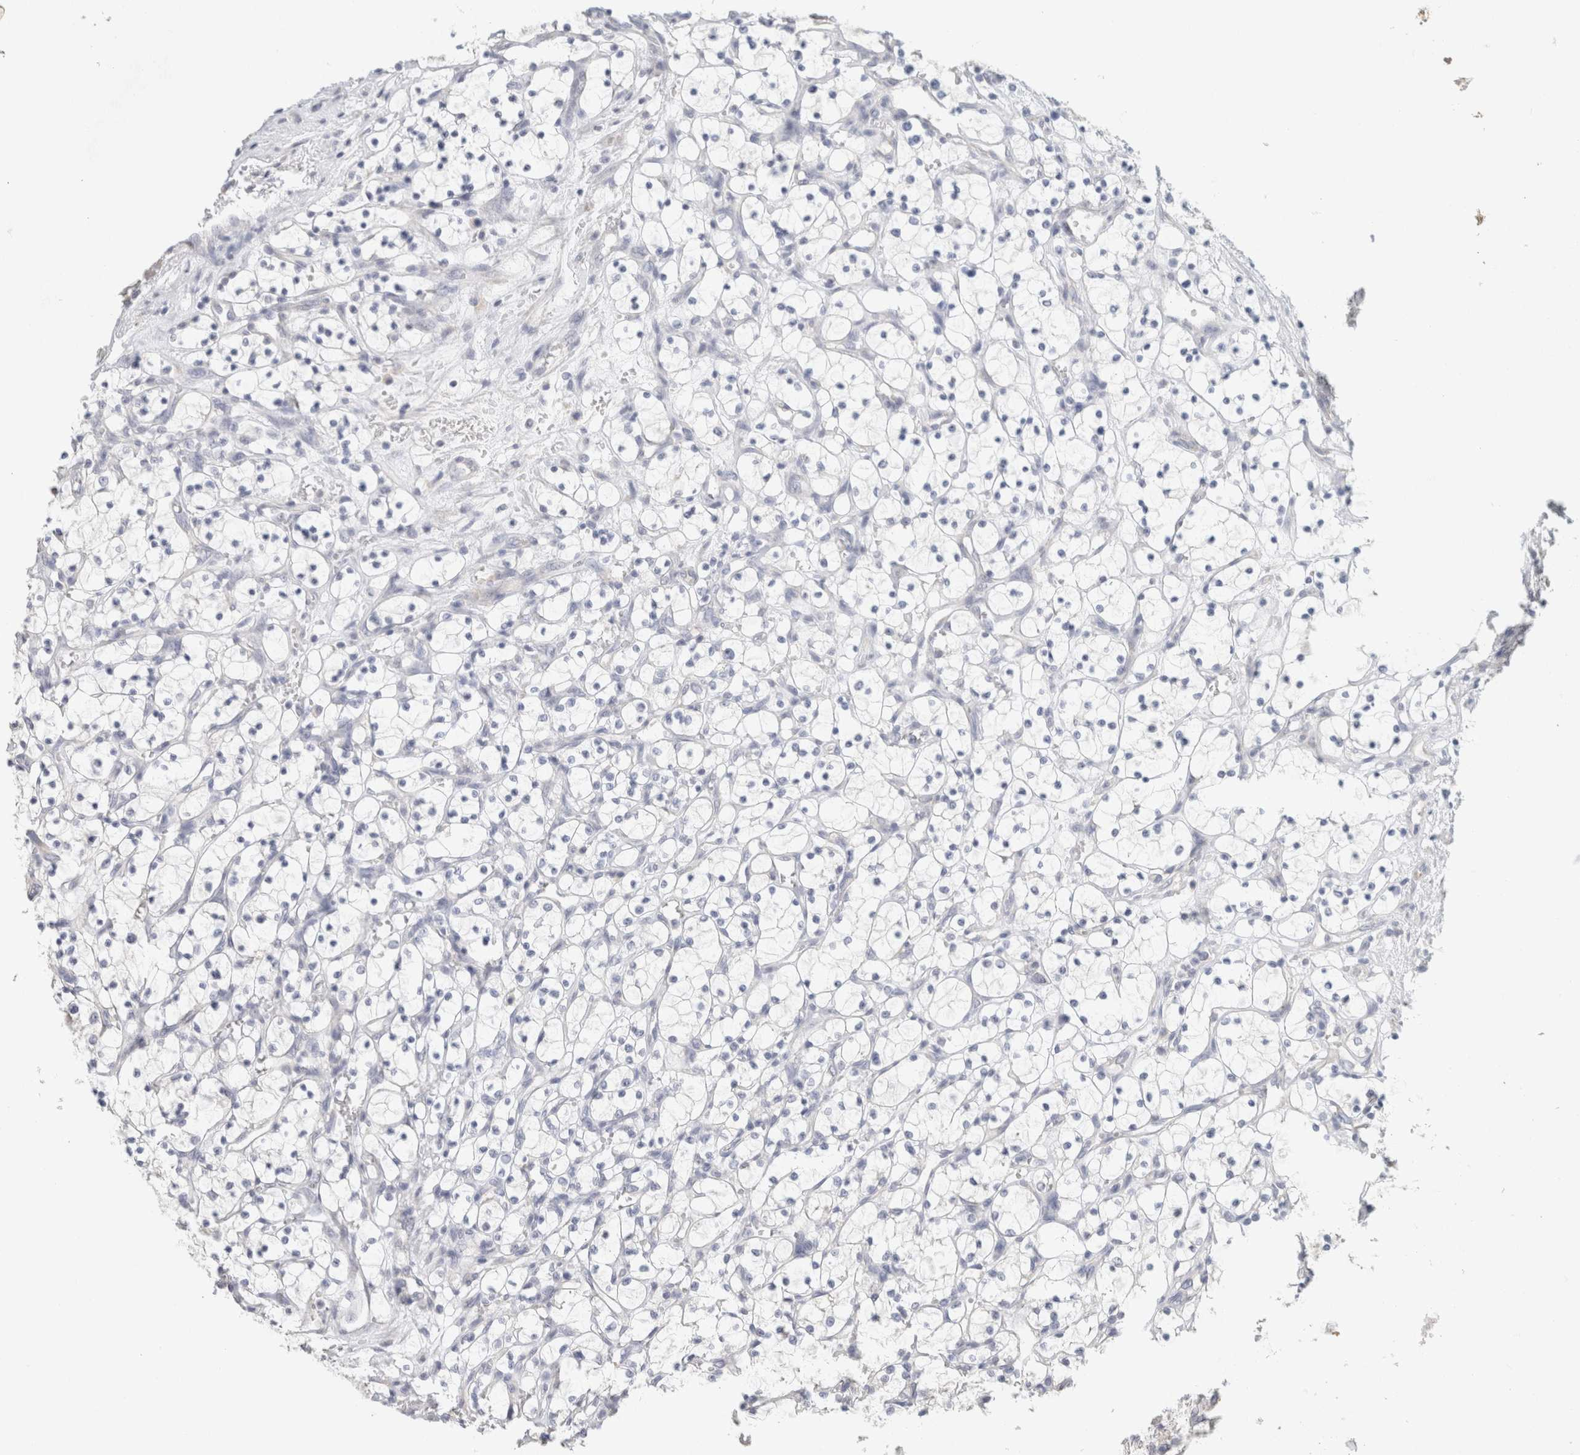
{"staining": {"intensity": "negative", "quantity": "none", "location": "none"}, "tissue": "renal cancer", "cell_type": "Tumor cells", "image_type": "cancer", "snomed": [{"axis": "morphology", "description": "Adenocarcinoma, NOS"}, {"axis": "topography", "description": "Kidney"}], "caption": "A high-resolution image shows immunohistochemistry (IHC) staining of renal cancer (adenocarcinoma), which demonstrates no significant expression in tumor cells.", "gene": "NEFM", "patient": {"sex": "female", "age": 69}}